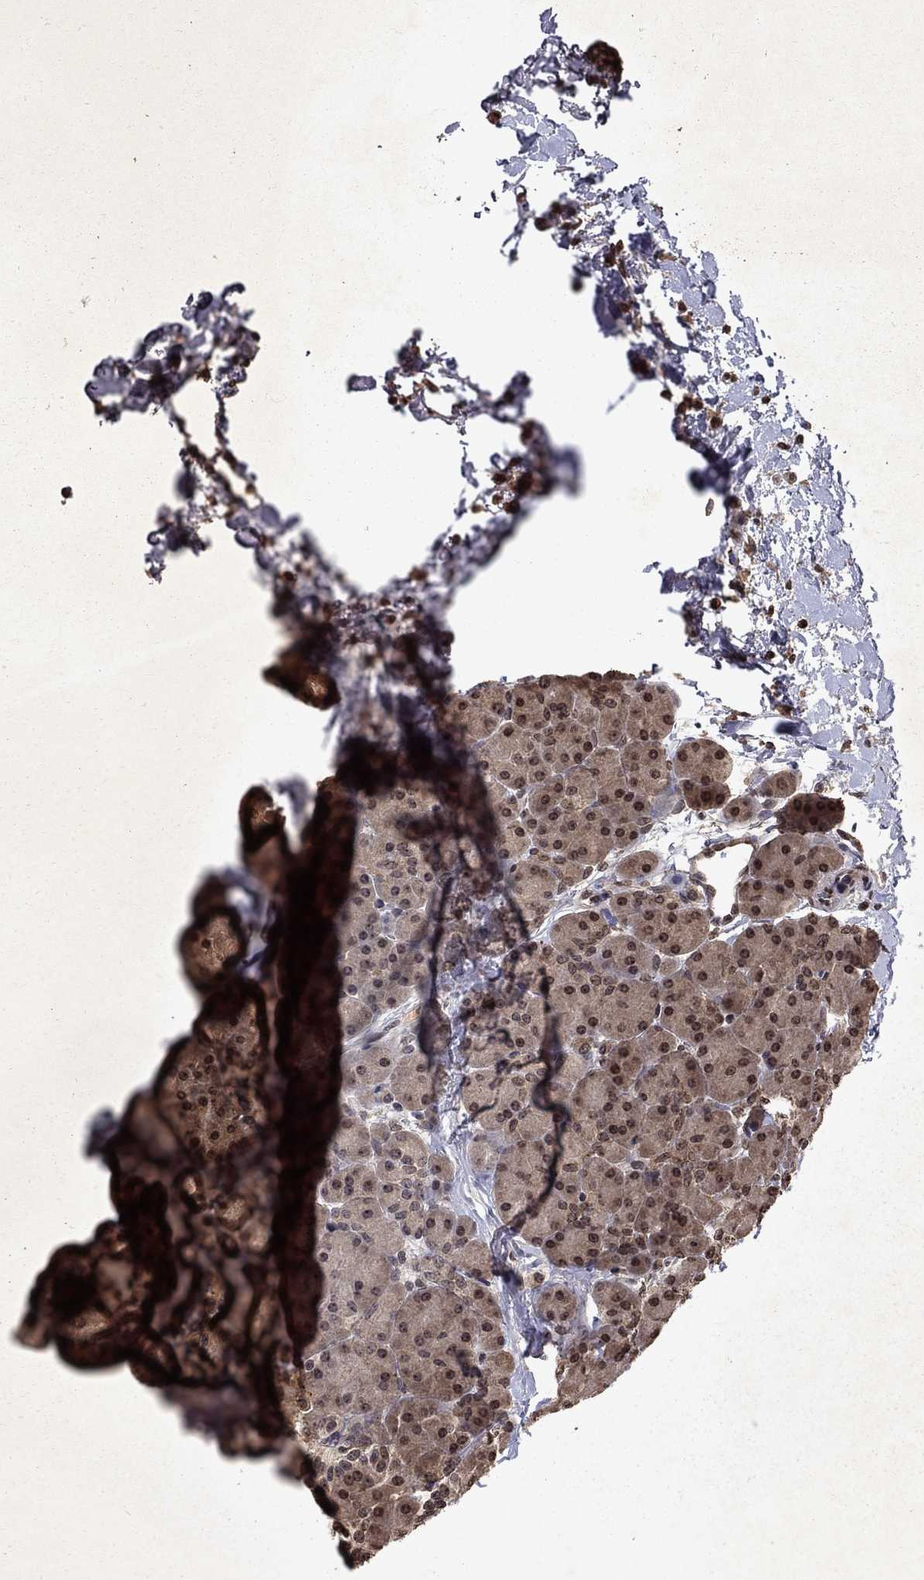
{"staining": {"intensity": "strong", "quantity": "25%-75%", "location": "cytoplasmic/membranous,nuclear"}, "tissue": "pancreas", "cell_type": "Exocrine glandular cells", "image_type": "normal", "snomed": [{"axis": "morphology", "description": "Normal tissue, NOS"}, {"axis": "topography", "description": "Pancreas"}], "caption": "A brown stain labels strong cytoplasmic/membranous,nuclear staining of a protein in exocrine glandular cells of normal pancreas. Nuclei are stained in blue.", "gene": "PIN4", "patient": {"sex": "female", "age": 44}}